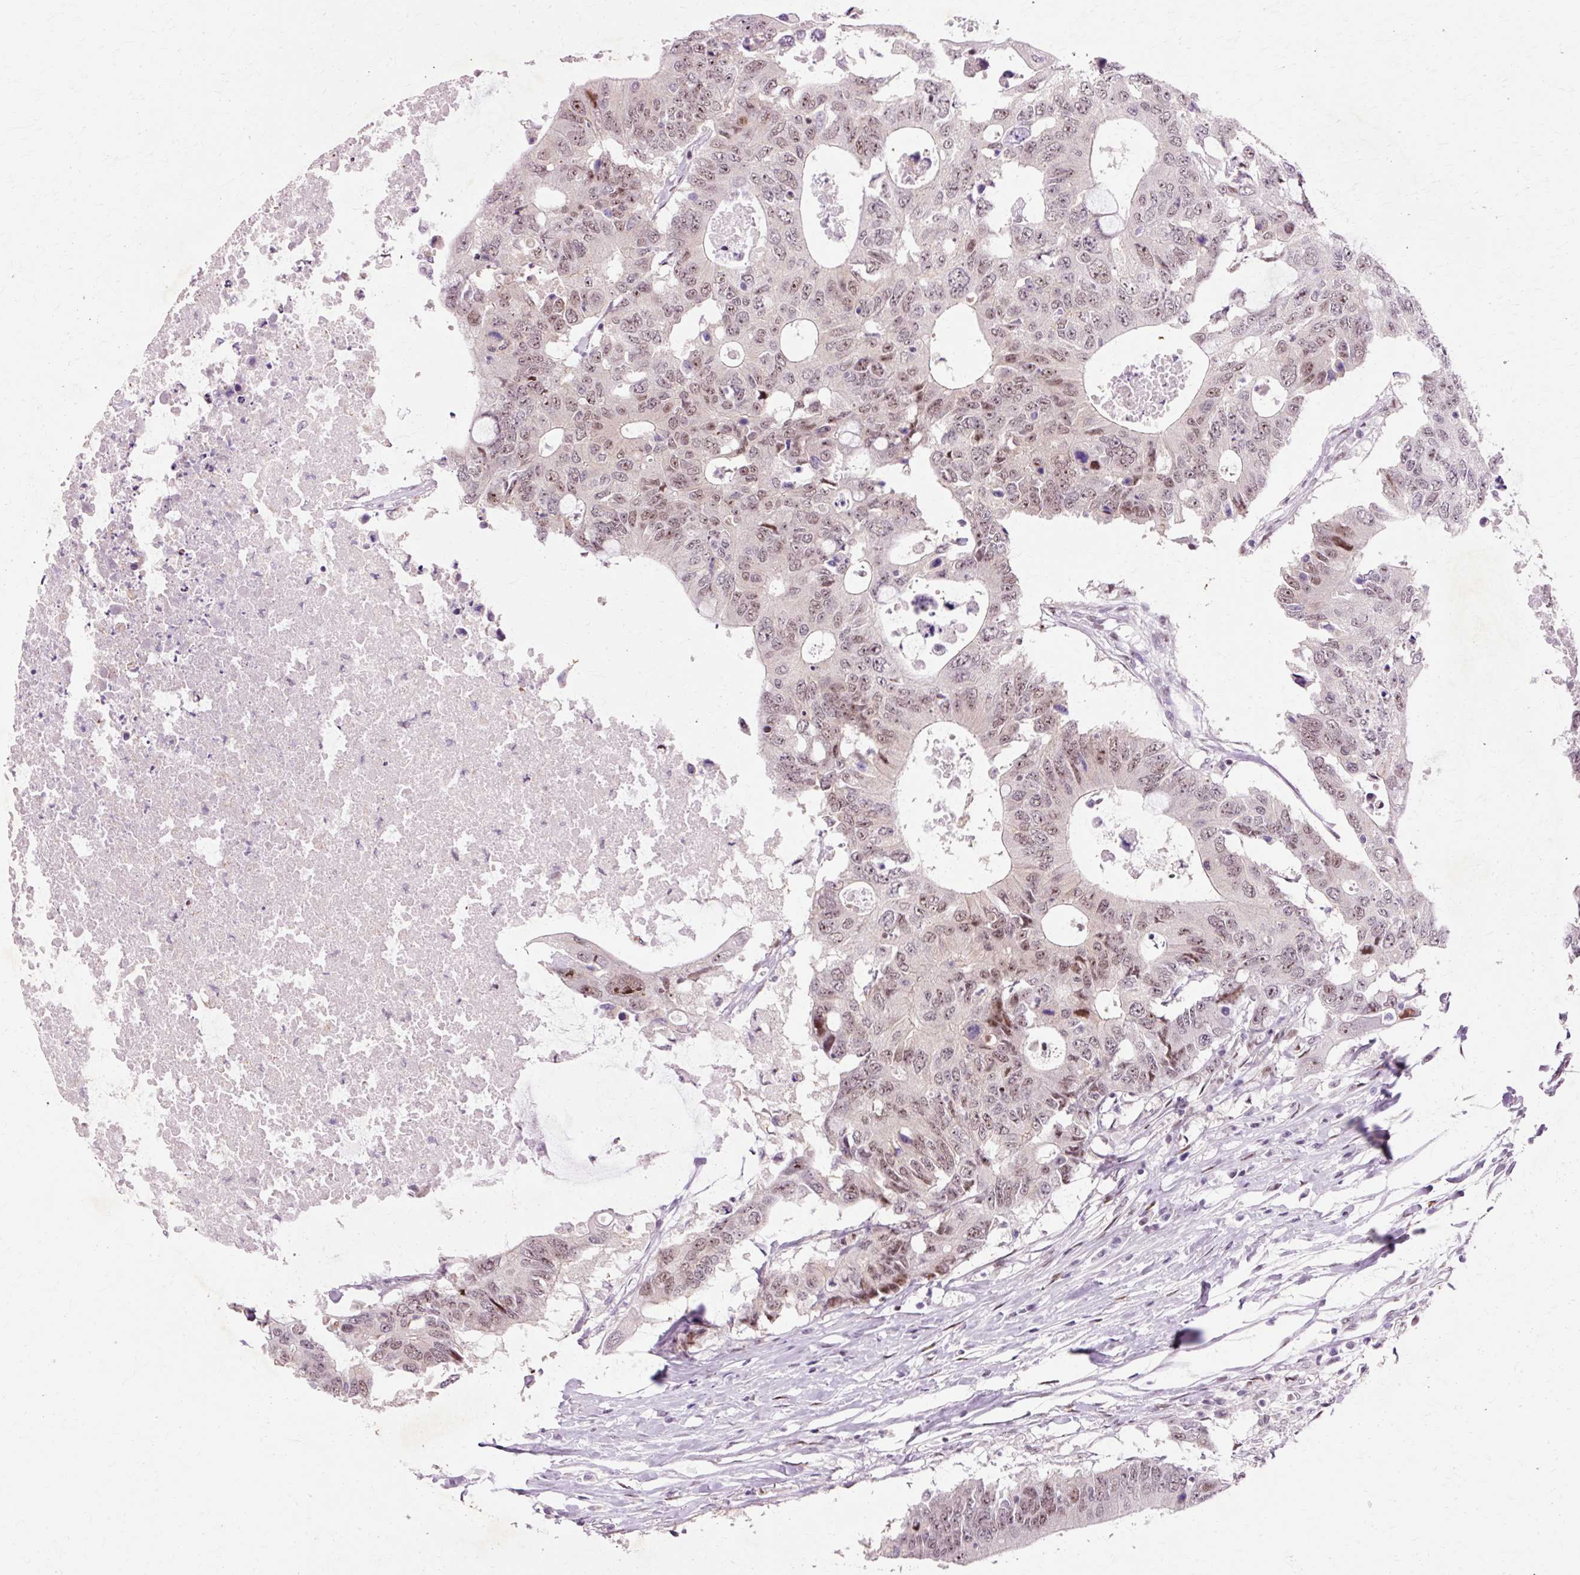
{"staining": {"intensity": "weak", "quantity": "25%-75%", "location": "nuclear"}, "tissue": "colorectal cancer", "cell_type": "Tumor cells", "image_type": "cancer", "snomed": [{"axis": "morphology", "description": "Adenocarcinoma, NOS"}, {"axis": "topography", "description": "Colon"}], "caption": "DAB immunohistochemical staining of adenocarcinoma (colorectal) shows weak nuclear protein positivity in about 25%-75% of tumor cells.", "gene": "MACROD2", "patient": {"sex": "male", "age": 71}}